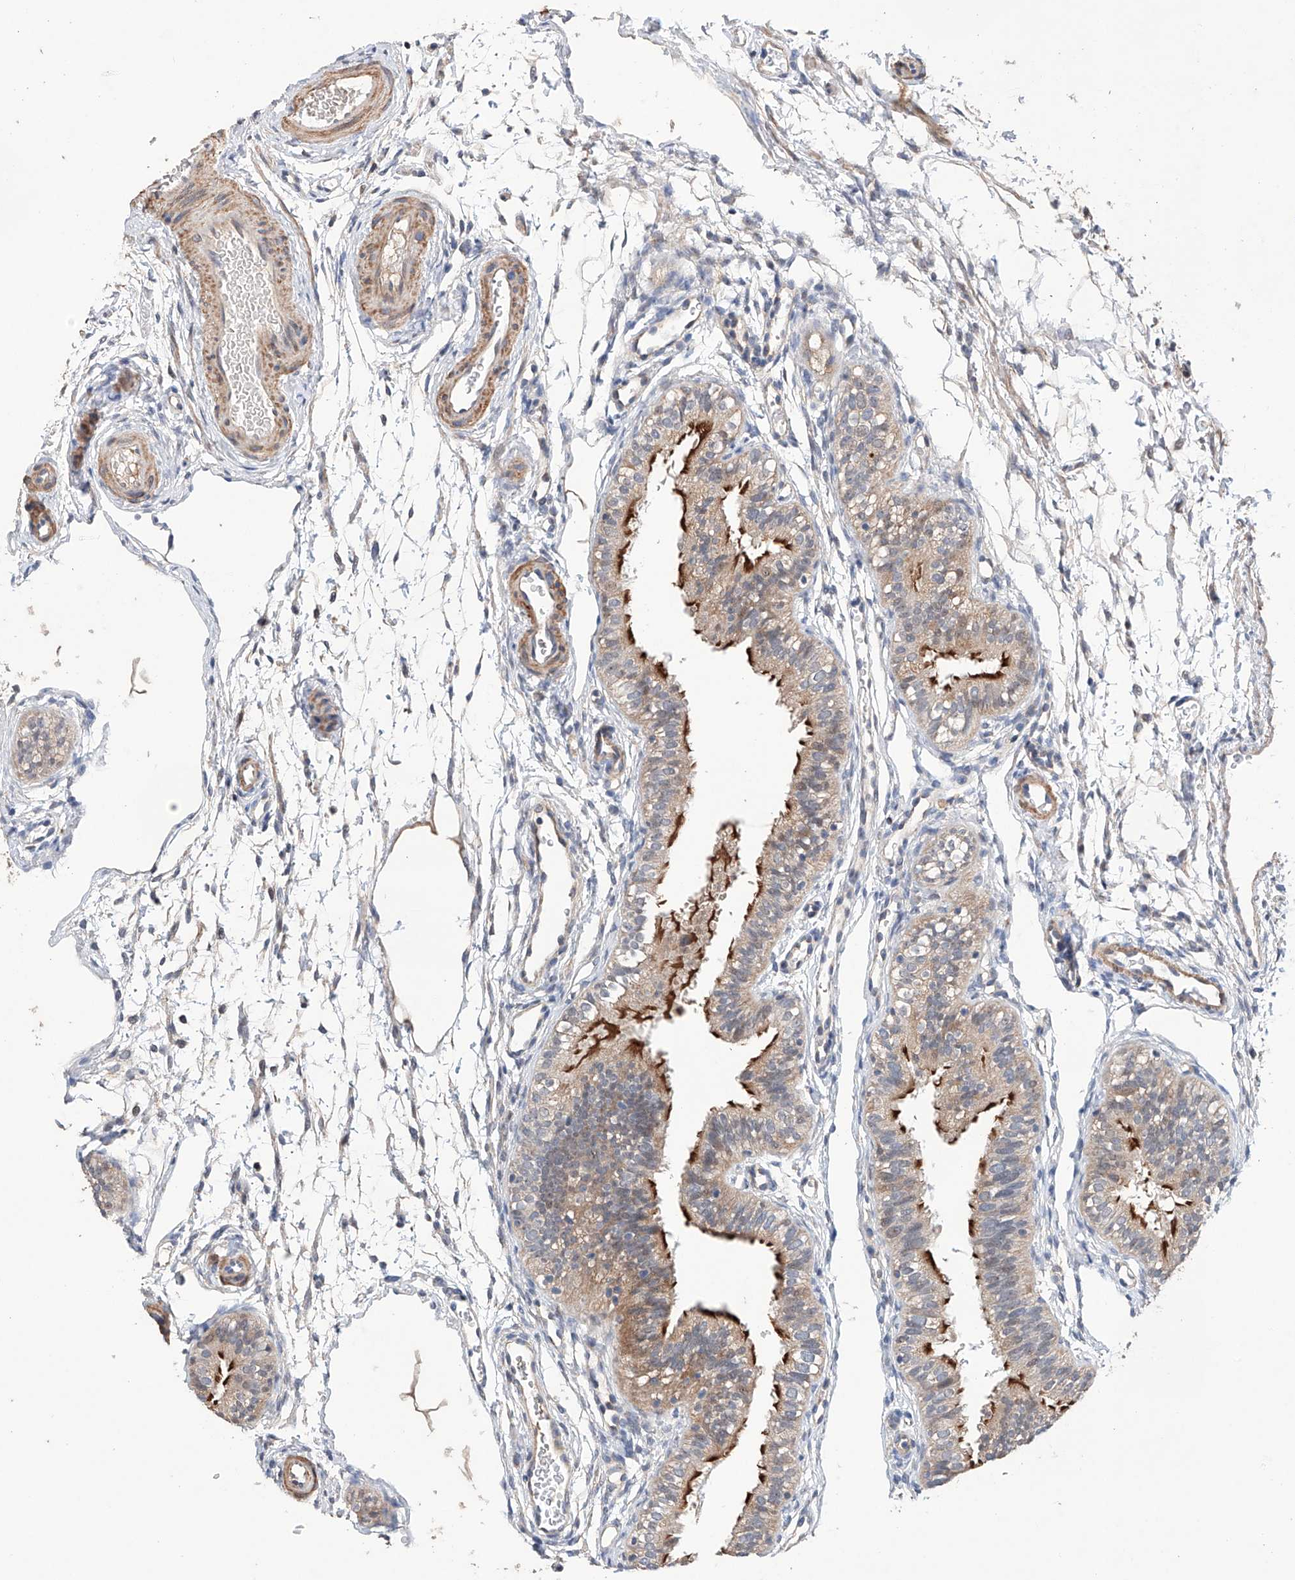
{"staining": {"intensity": "strong", "quantity": "25%-75%", "location": "cytoplasmic/membranous"}, "tissue": "fallopian tube", "cell_type": "Glandular cells", "image_type": "normal", "snomed": [{"axis": "morphology", "description": "Normal tissue, NOS"}, {"axis": "topography", "description": "Fallopian tube"}], "caption": "A high amount of strong cytoplasmic/membranous staining is seen in about 25%-75% of glandular cells in normal fallopian tube.", "gene": "AFG1L", "patient": {"sex": "female", "age": 35}}